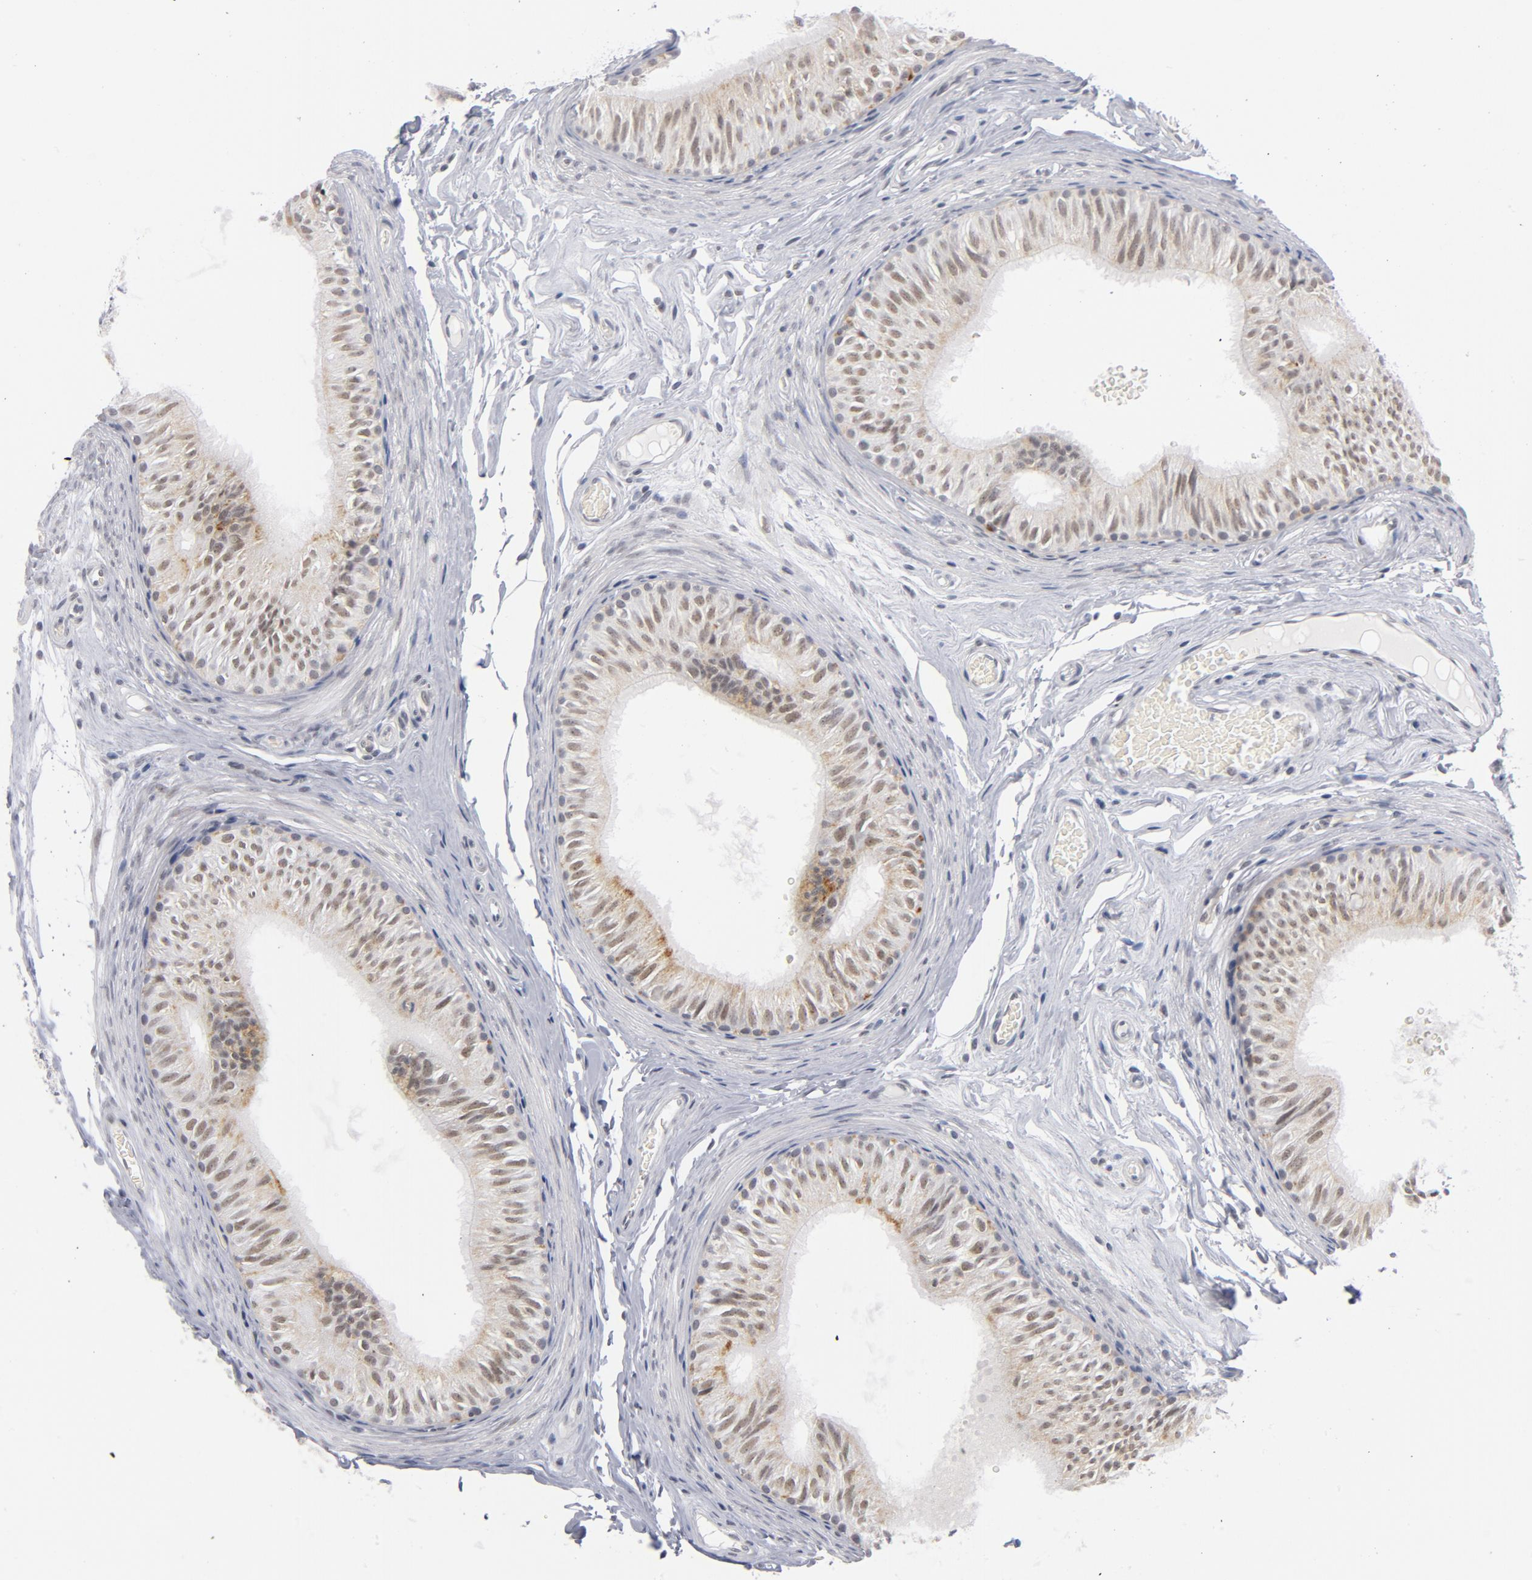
{"staining": {"intensity": "moderate", "quantity": ">75%", "location": "cytoplasmic/membranous,nuclear"}, "tissue": "epididymis", "cell_type": "Glandular cells", "image_type": "normal", "snomed": [{"axis": "morphology", "description": "Normal tissue, NOS"}, {"axis": "topography", "description": "Testis"}, {"axis": "topography", "description": "Epididymis"}], "caption": "DAB immunohistochemical staining of unremarkable human epididymis displays moderate cytoplasmic/membranous,nuclear protein staining in approximately >75% of glandular cells.", "gene": "BAP1", "patient": {"sex": "male", "age": 36}}